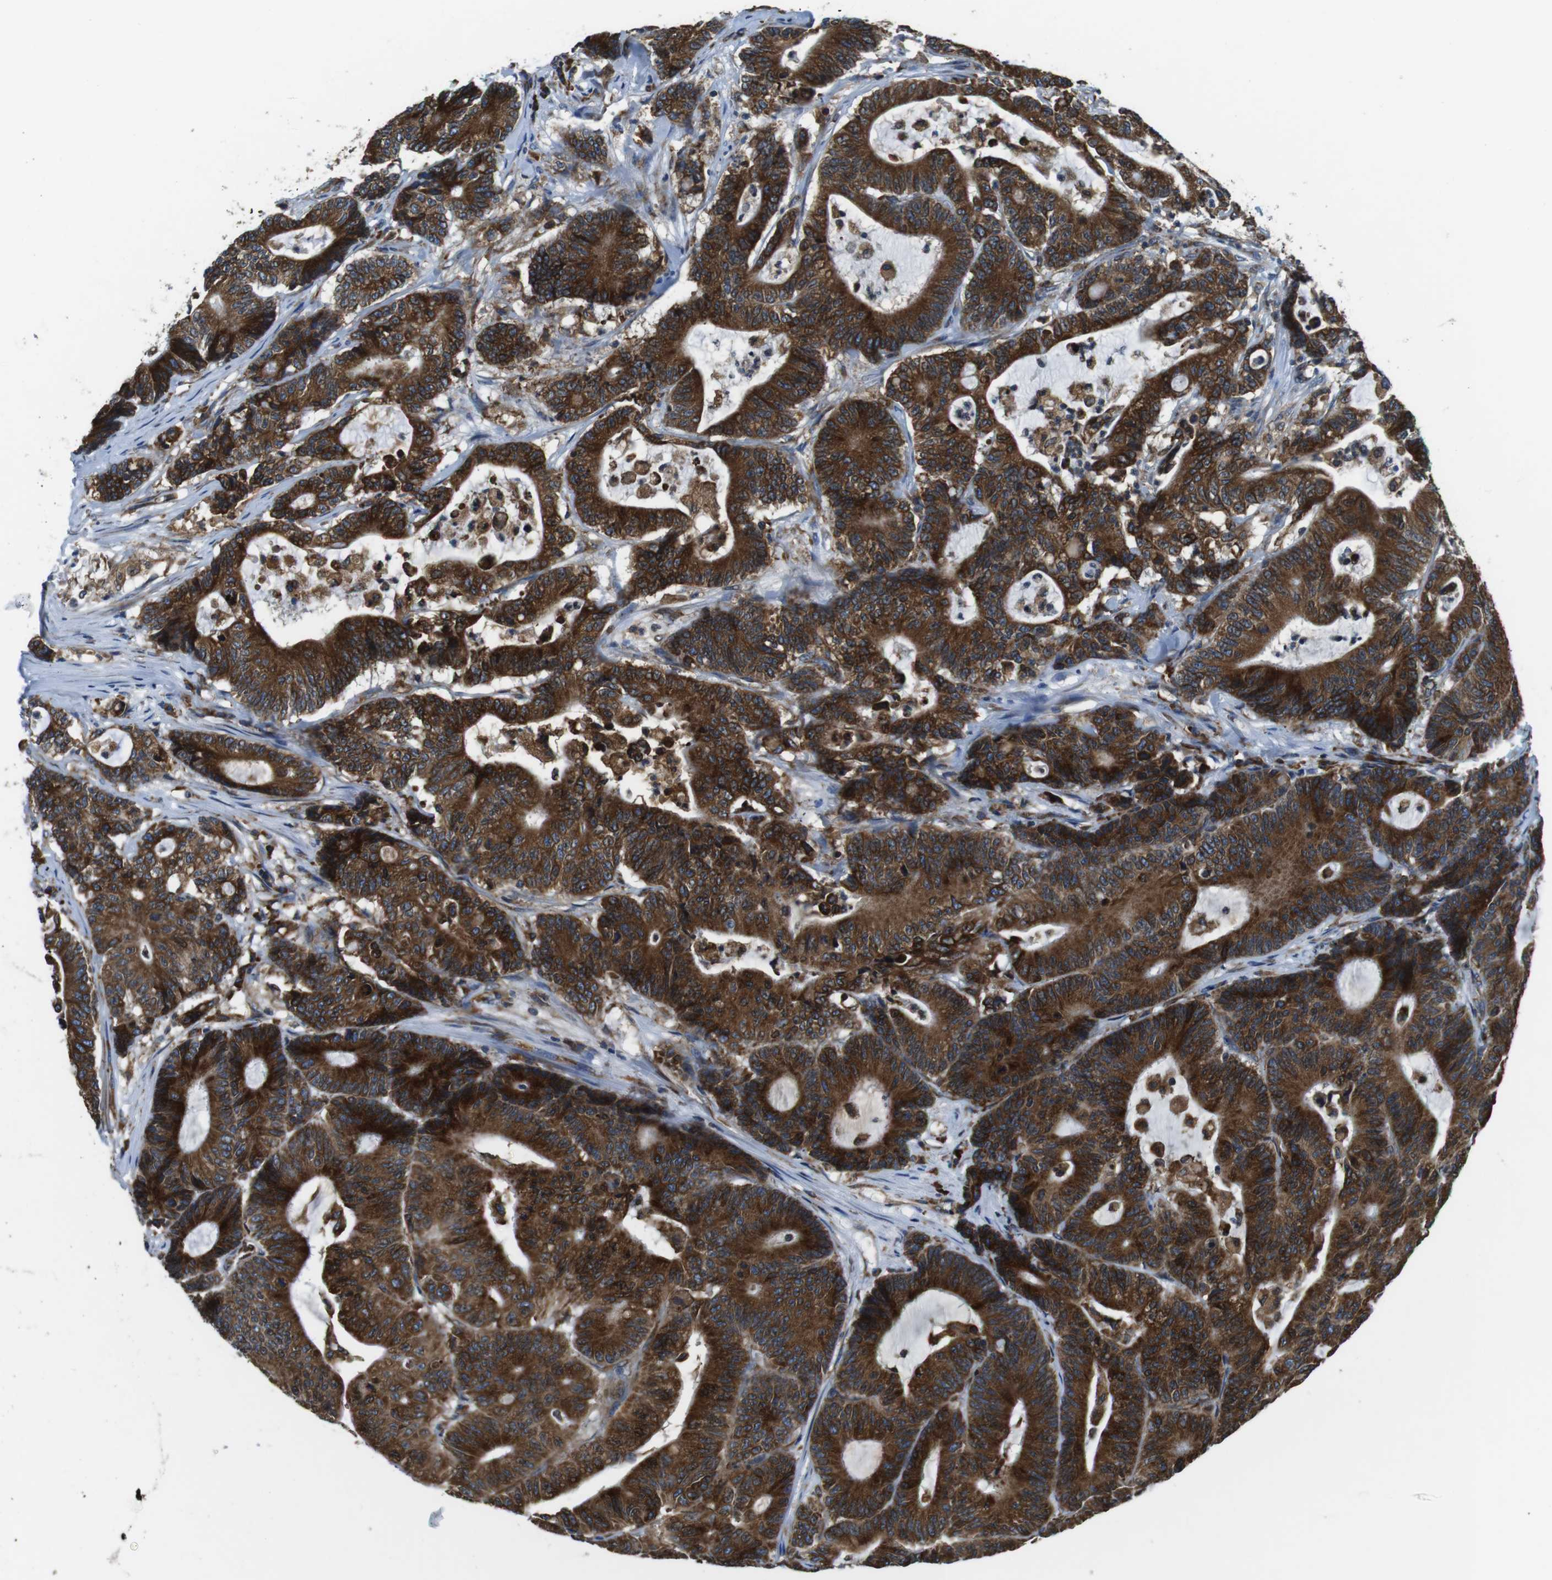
{"staining": {"intensity": "strong", "quantity": ">75%", "location": "cytoplasmic/membranous"}, "tissue": "colorectal cancer", "cell_type": "Tumor cells", "image_type": "cancer", "snomed": [{"axis": "morphology", "description": "Adenocarcinoma, NOS"}, {"axis": "topography", "description": "Colon"}], "caption": "Approximately >75% of tumor cells in human colorectal cancer (adenocarcinoma) reveal strong cytoplasmic/membranous protein positivity as visualized by brown immunohistochemical staining.", "gene": "UGGT1", "patient": {"sex": "female", "age": 84}}